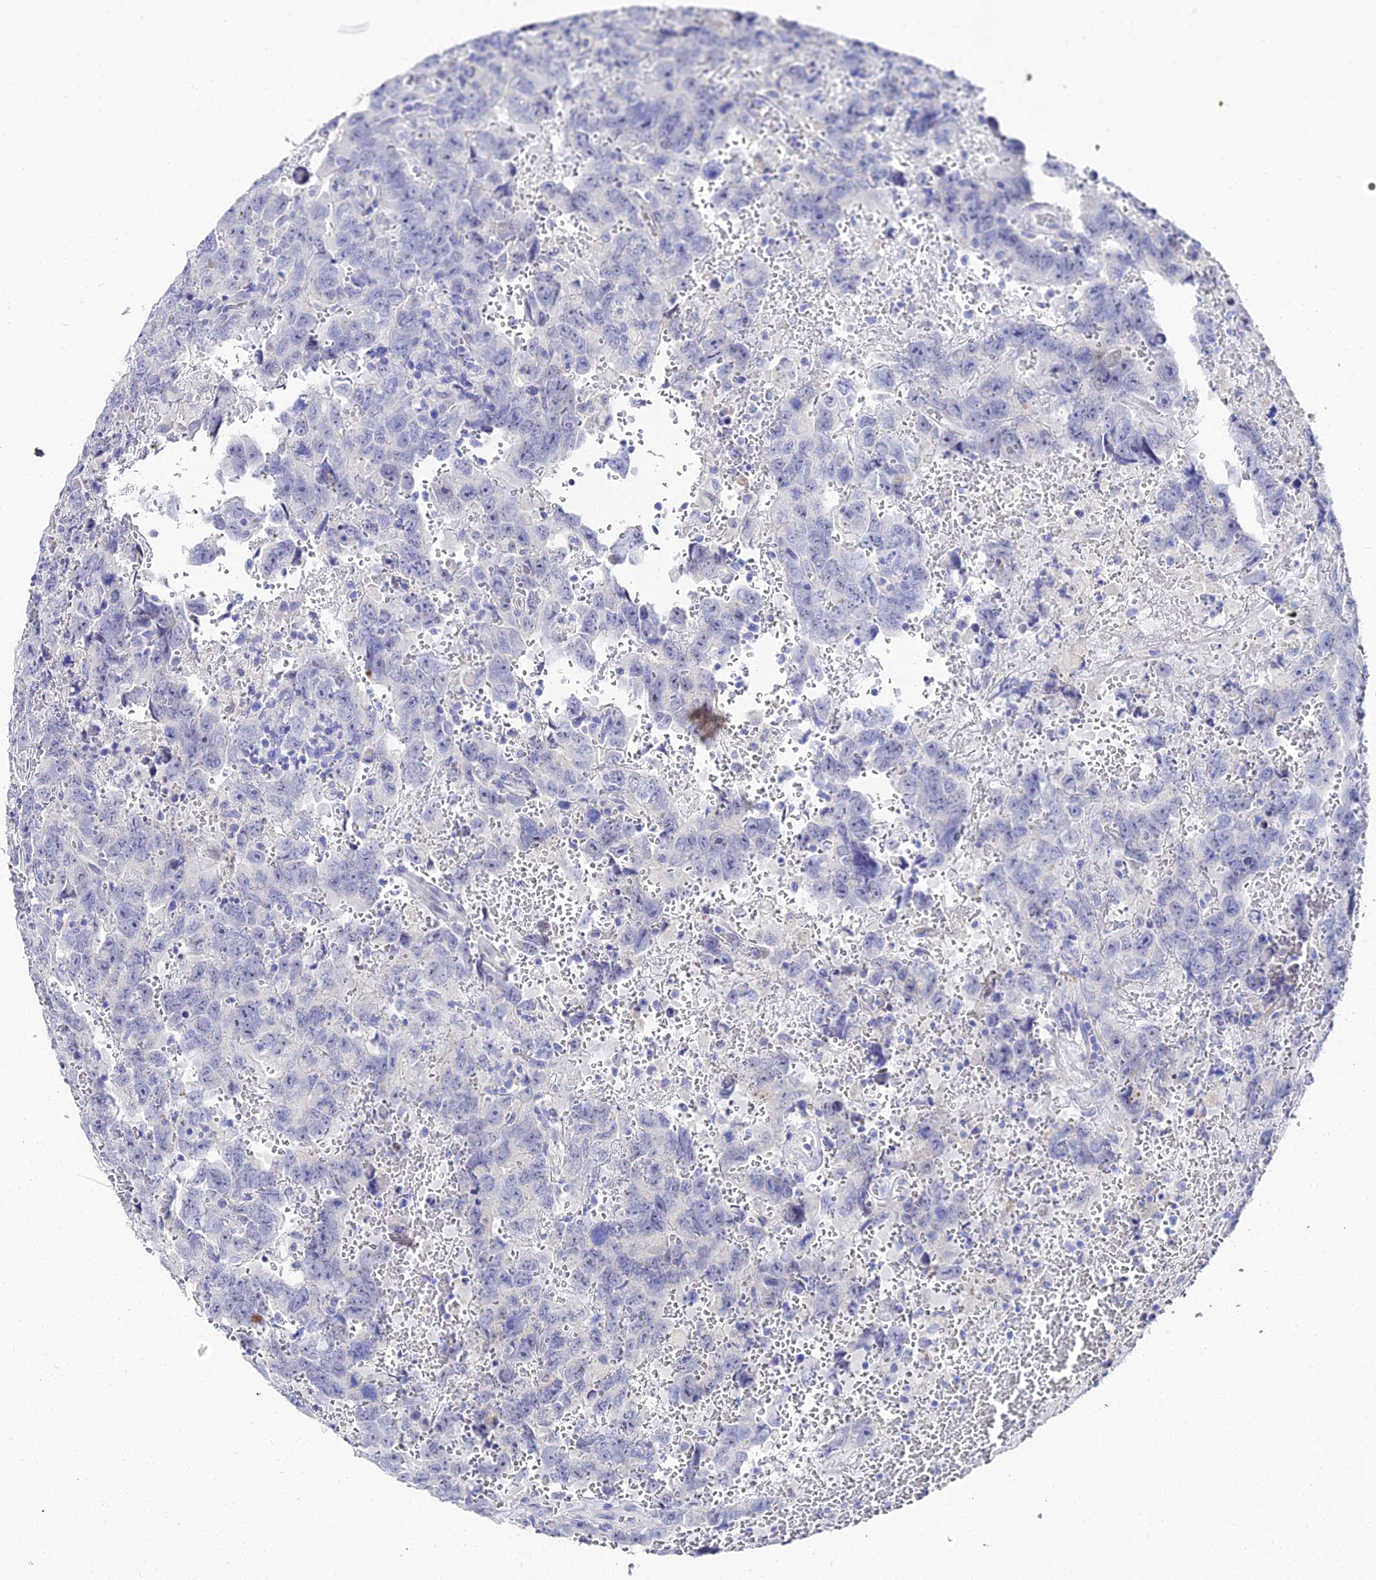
{"staining": {"intensity": "negative", "quantity": "none", "location": "none"}, "tissue": "testis cancer", "cell_type": "Tumor cells", "image_type": "cancer", "snomed": [{"axis": "morphology", "description": "Carcinoma, Embryonal, NOS"}, {"axis": "topography", "description": "Testis"}], "caption": "Image shows no significant protein staining in tumor cells of testis embryonal carcinoma.", "gene": "KRT17", "patient": {"sex": "male", "age": 45}}